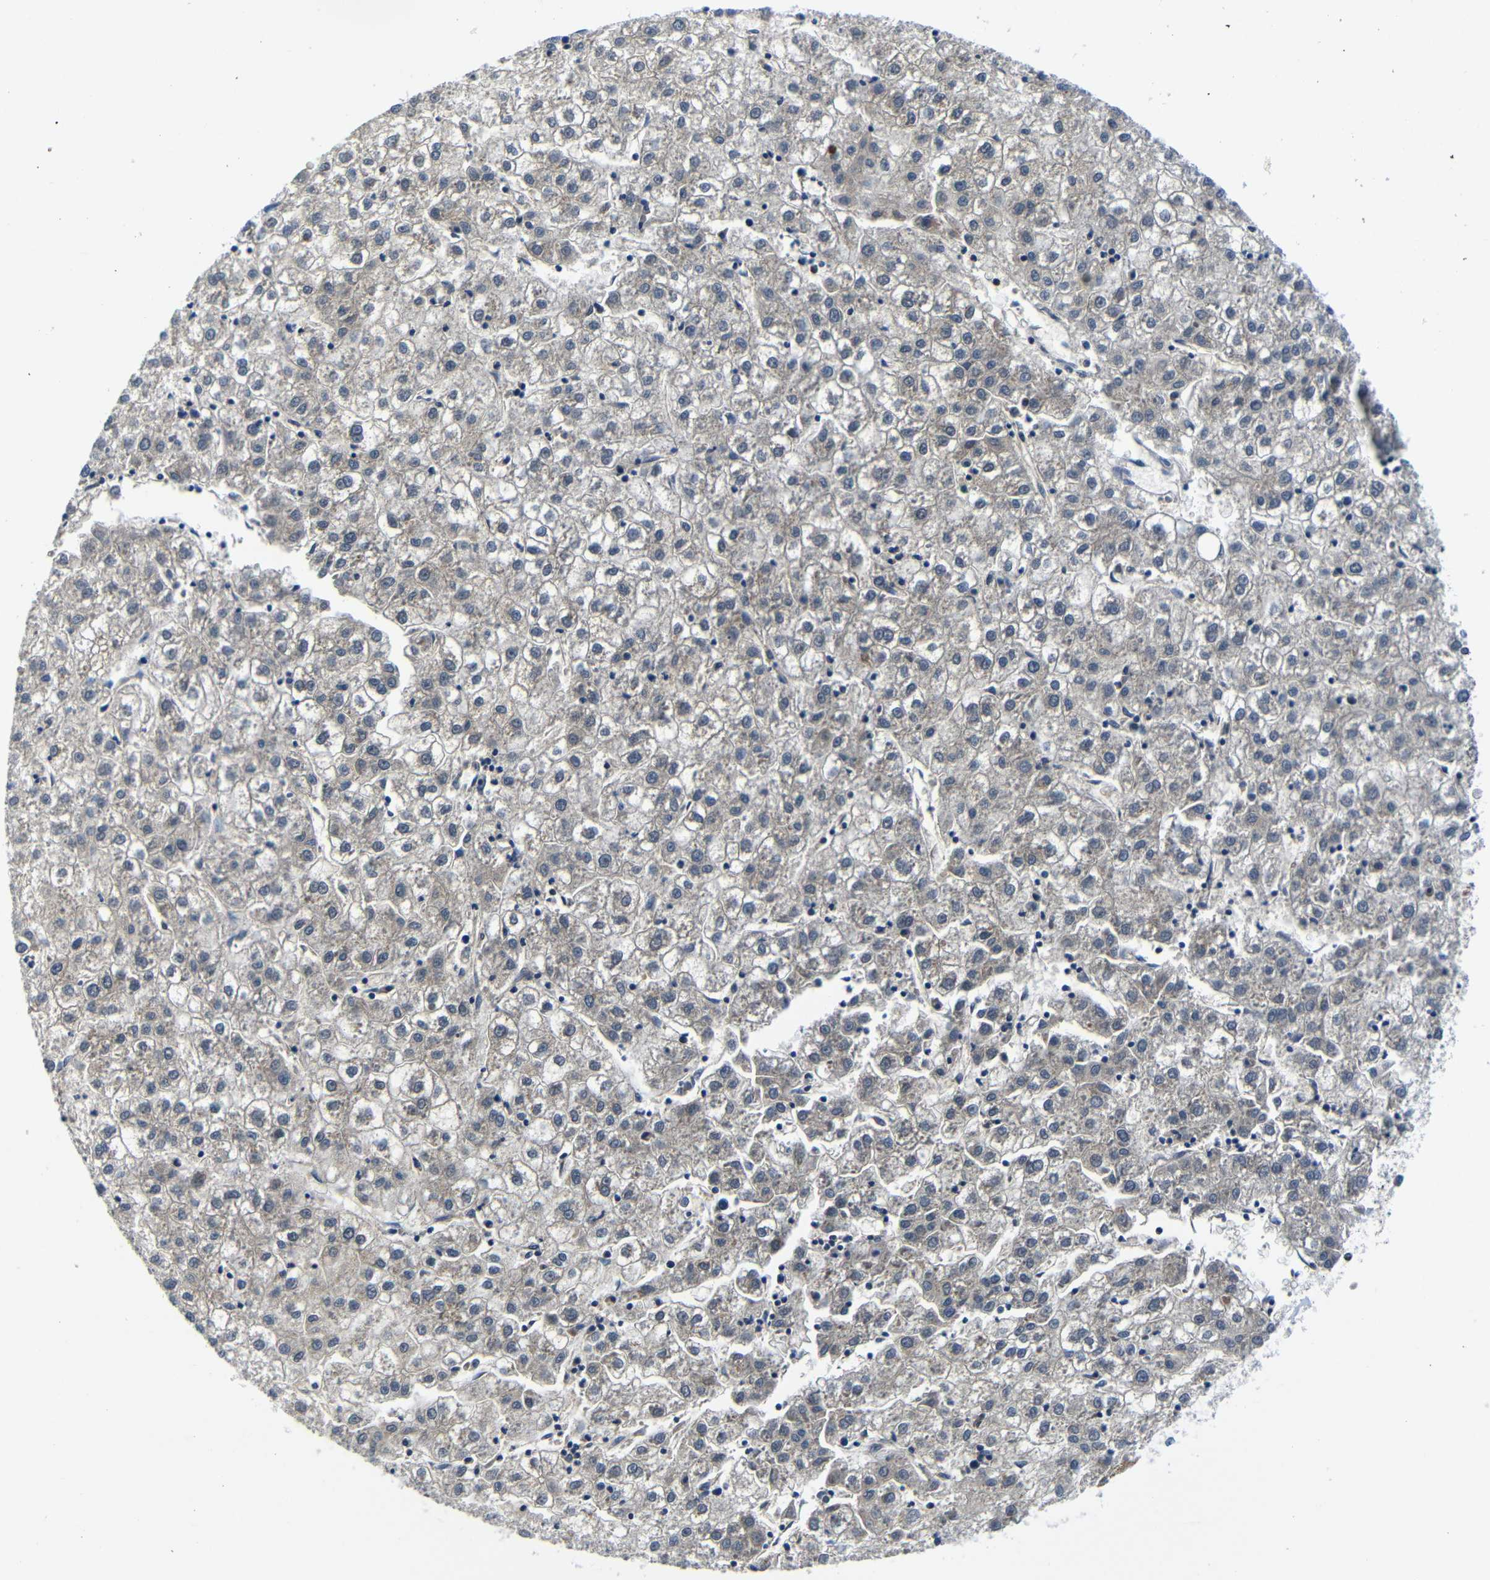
{"staining": {"intensity": "negative", "quantity": "none", "location": "none"}, "tissue": "liver cancer", "cell_type": "Tumor cells", "image_type": "cancer", "snomed": [{"axis": "morphology", "description": "Carcinoma, Hepatocellular, NOS"}, {"axis": "topography", "description": "Liver"}], "caption": "Tumor cells show no significant staining in hepatocellular carcinoma (liver).", "gene": "FKBP14", "patient": {"sex": "male", "age": 72}}